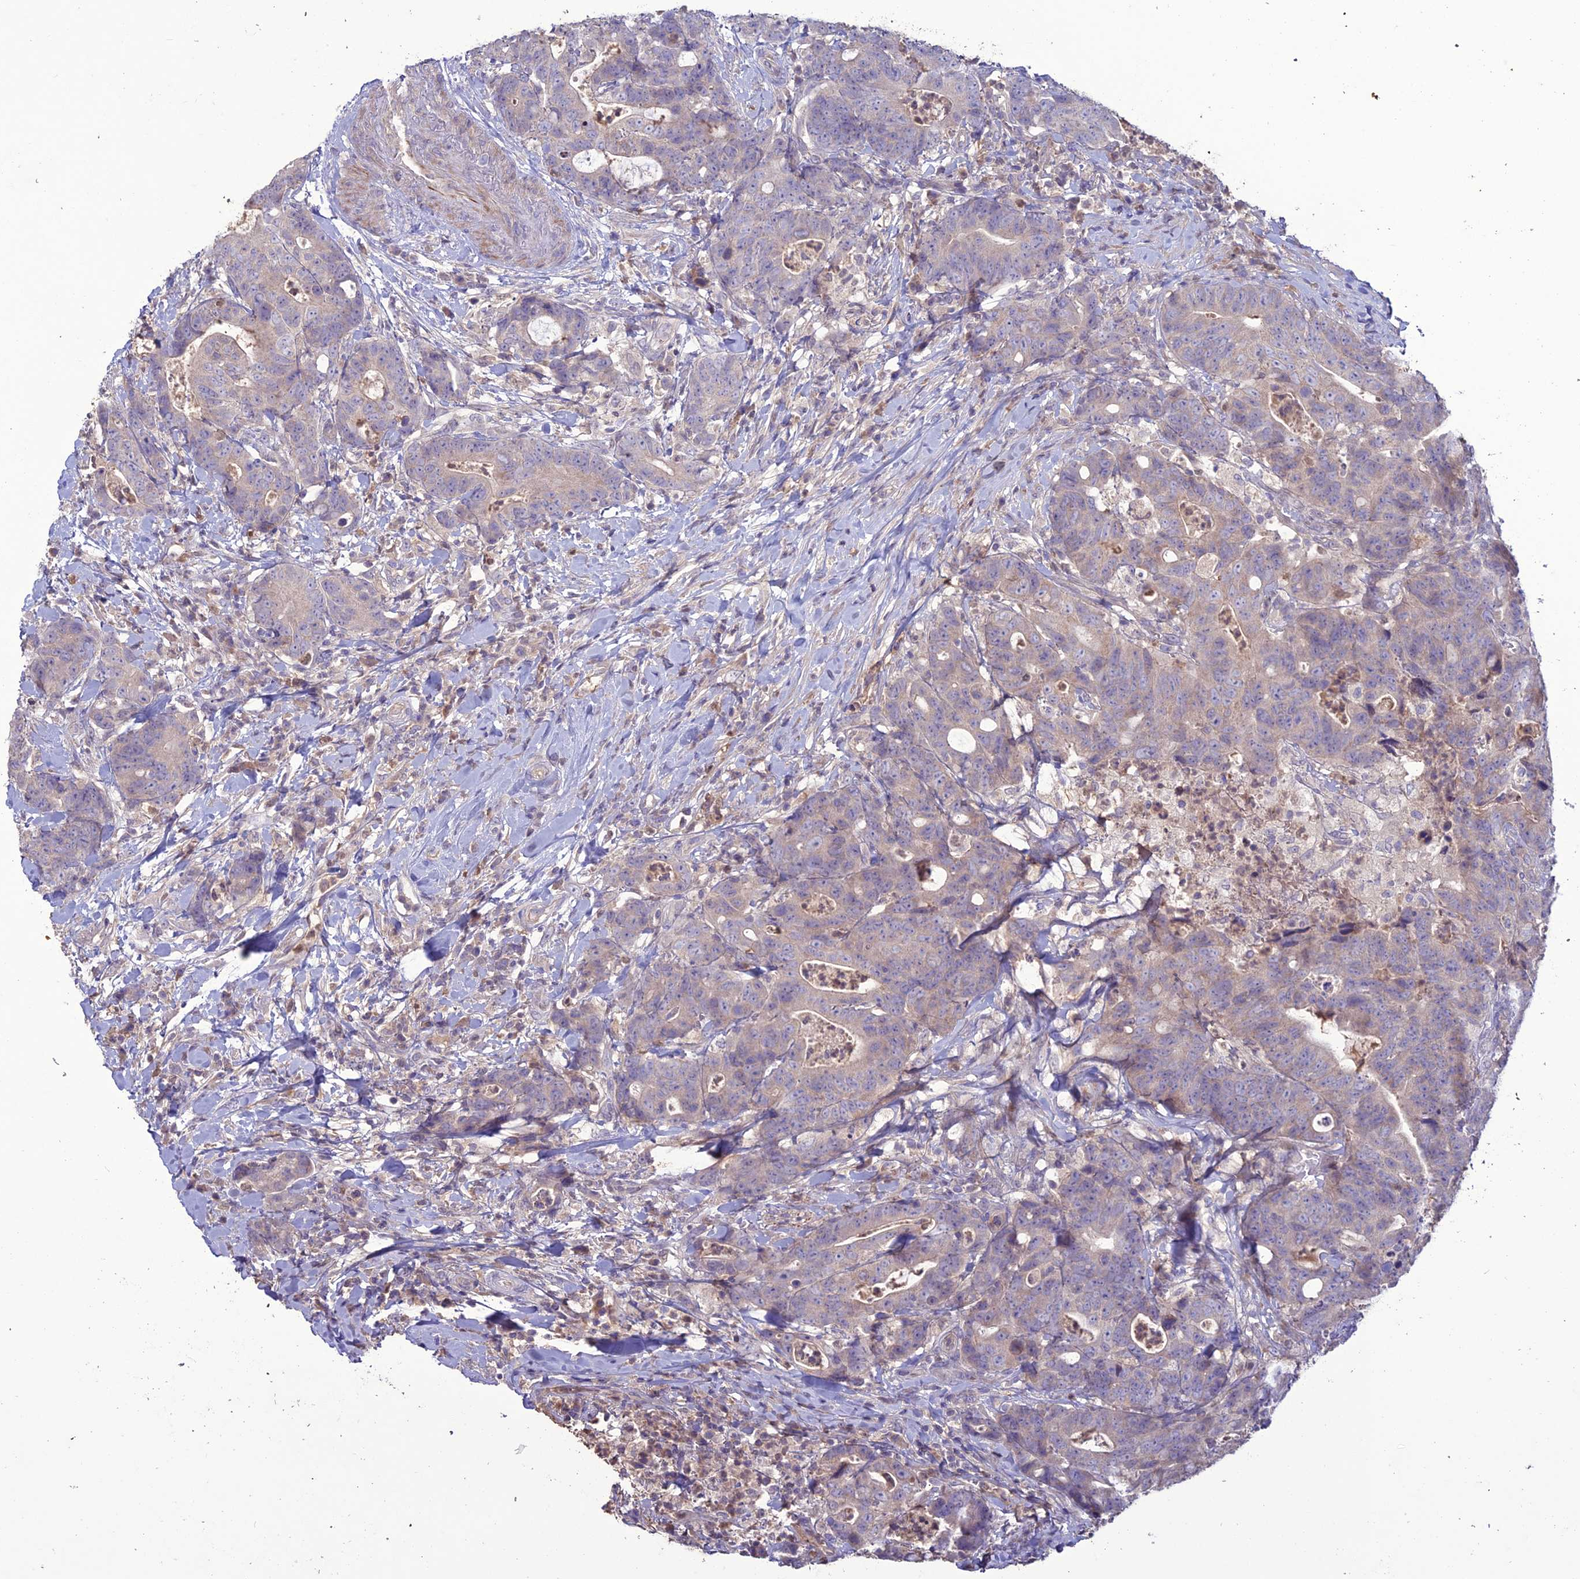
{"staining": {"intensity": "weak", "quantity": "25%-75%", "location": "cytoplasmic/membranous"}, "tissue": "colorectal cancer", "cell_type": "Tumor cells", "image_type": "cancer", "snomed": [{"axis": "morphology", "description": "Adenocarcinoma, NOS"}, {"axis": "topography", "description": "Colon"}], "caption": "IHC photomicrograph of neoplastic tissue: colorectal cancer (adenocarcinoma) stained using immunohistochemistry (IHC) reveals low levels of weak protein expression localized specifically in the cytoplasmic/membranous of tumor cells, appearing as a cytoplasmic/membranous brown color.", "gene": "C2orf76", "patient": {"sex": "female", "age": 82}}